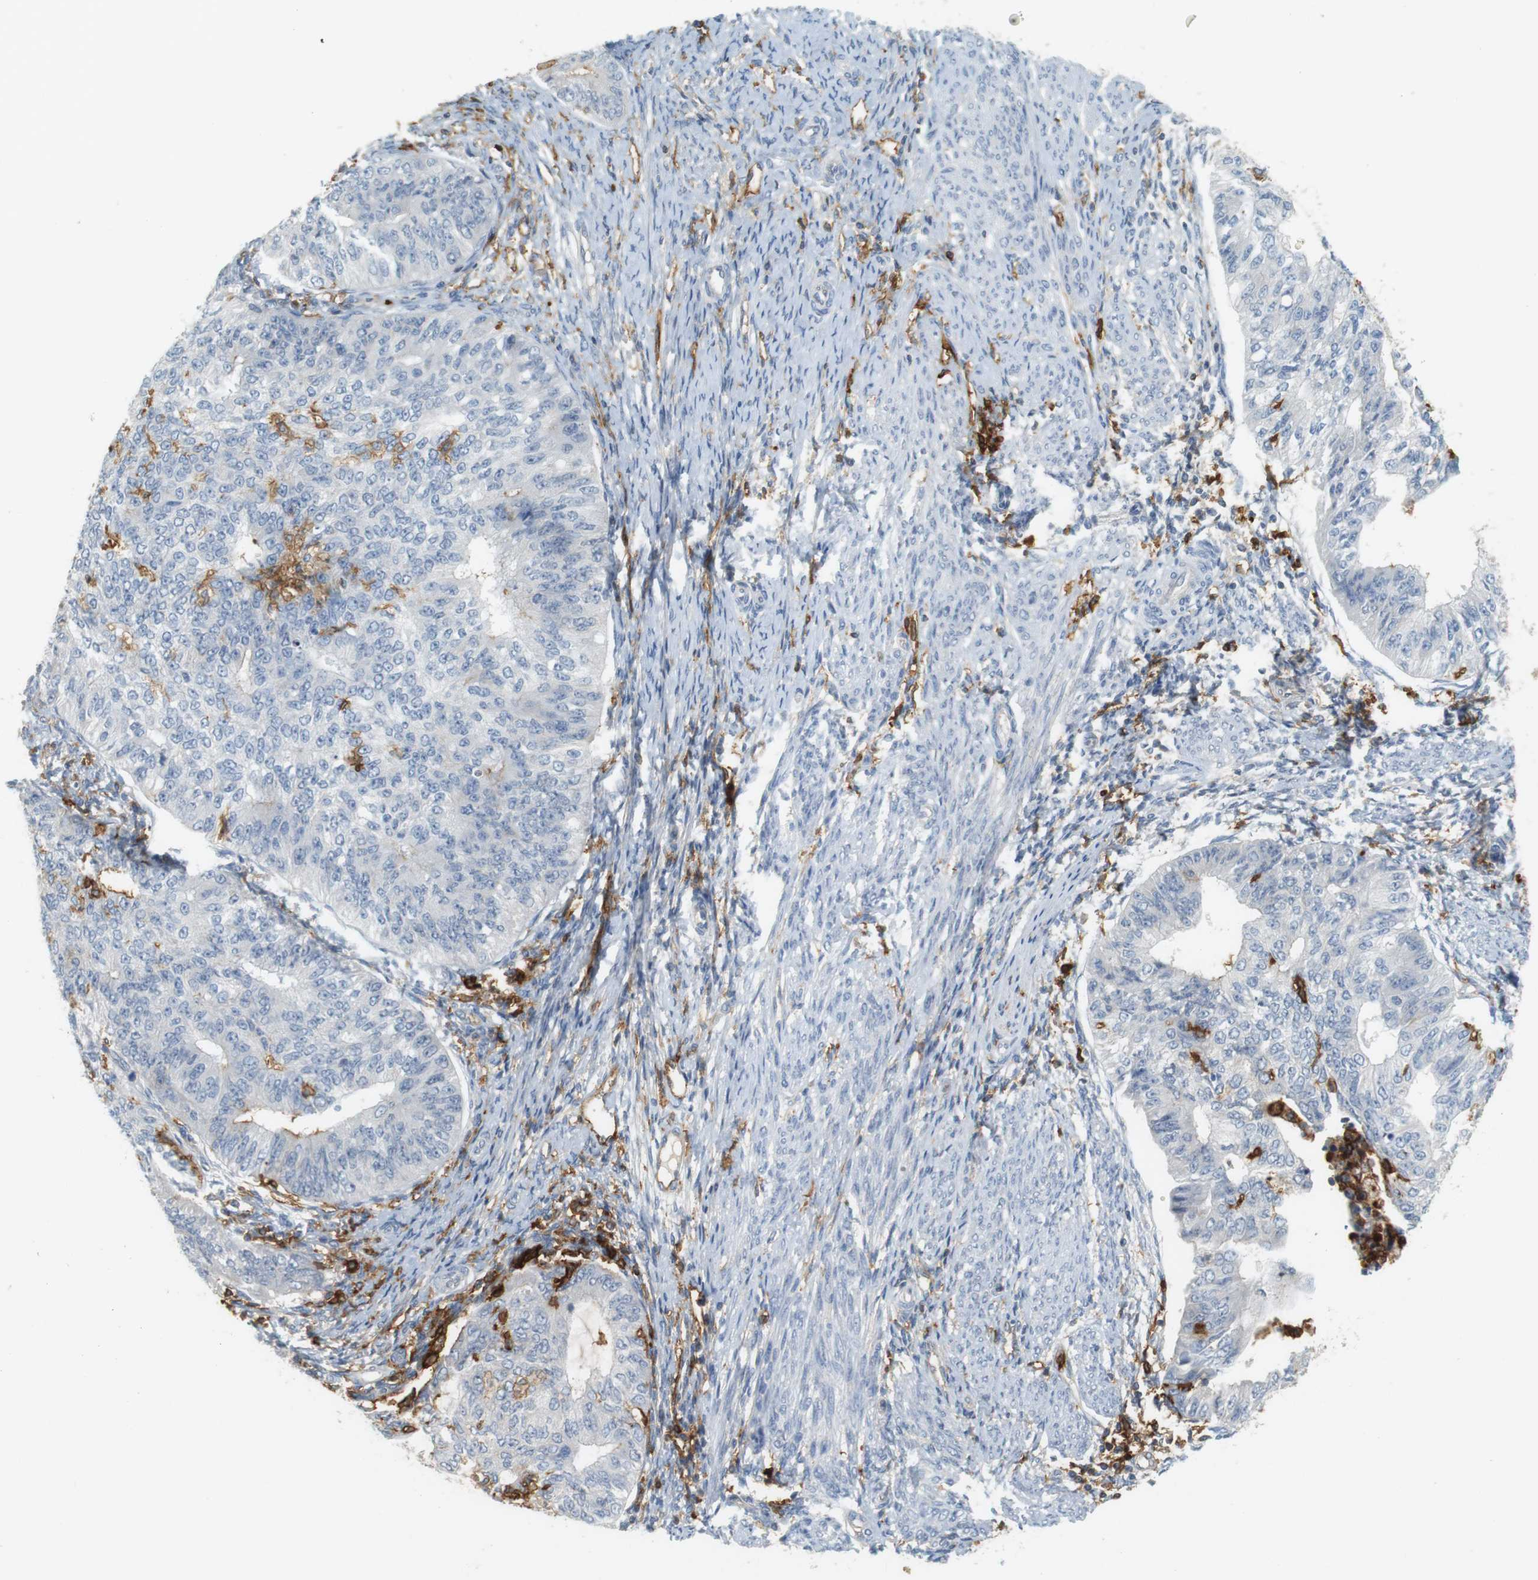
{"staining": {"intensity": "negative", "quantity": "none", "location": "none"}, "tissue": "endometrial cancer", "cell_type": "Tumor cells", "image_type": "cancer", "snomed": [{"axis": "morphology", "description": "Adenocarcinoma, NOS"}, {"axis": "topography", "description": "Endometrium"}], "caption": "Photomicrograph shows no protein staining in tumor cells of endometrial cancer tissue.", "gene": "SIRPA", "patient": {"sex": "female", "age": 32}}